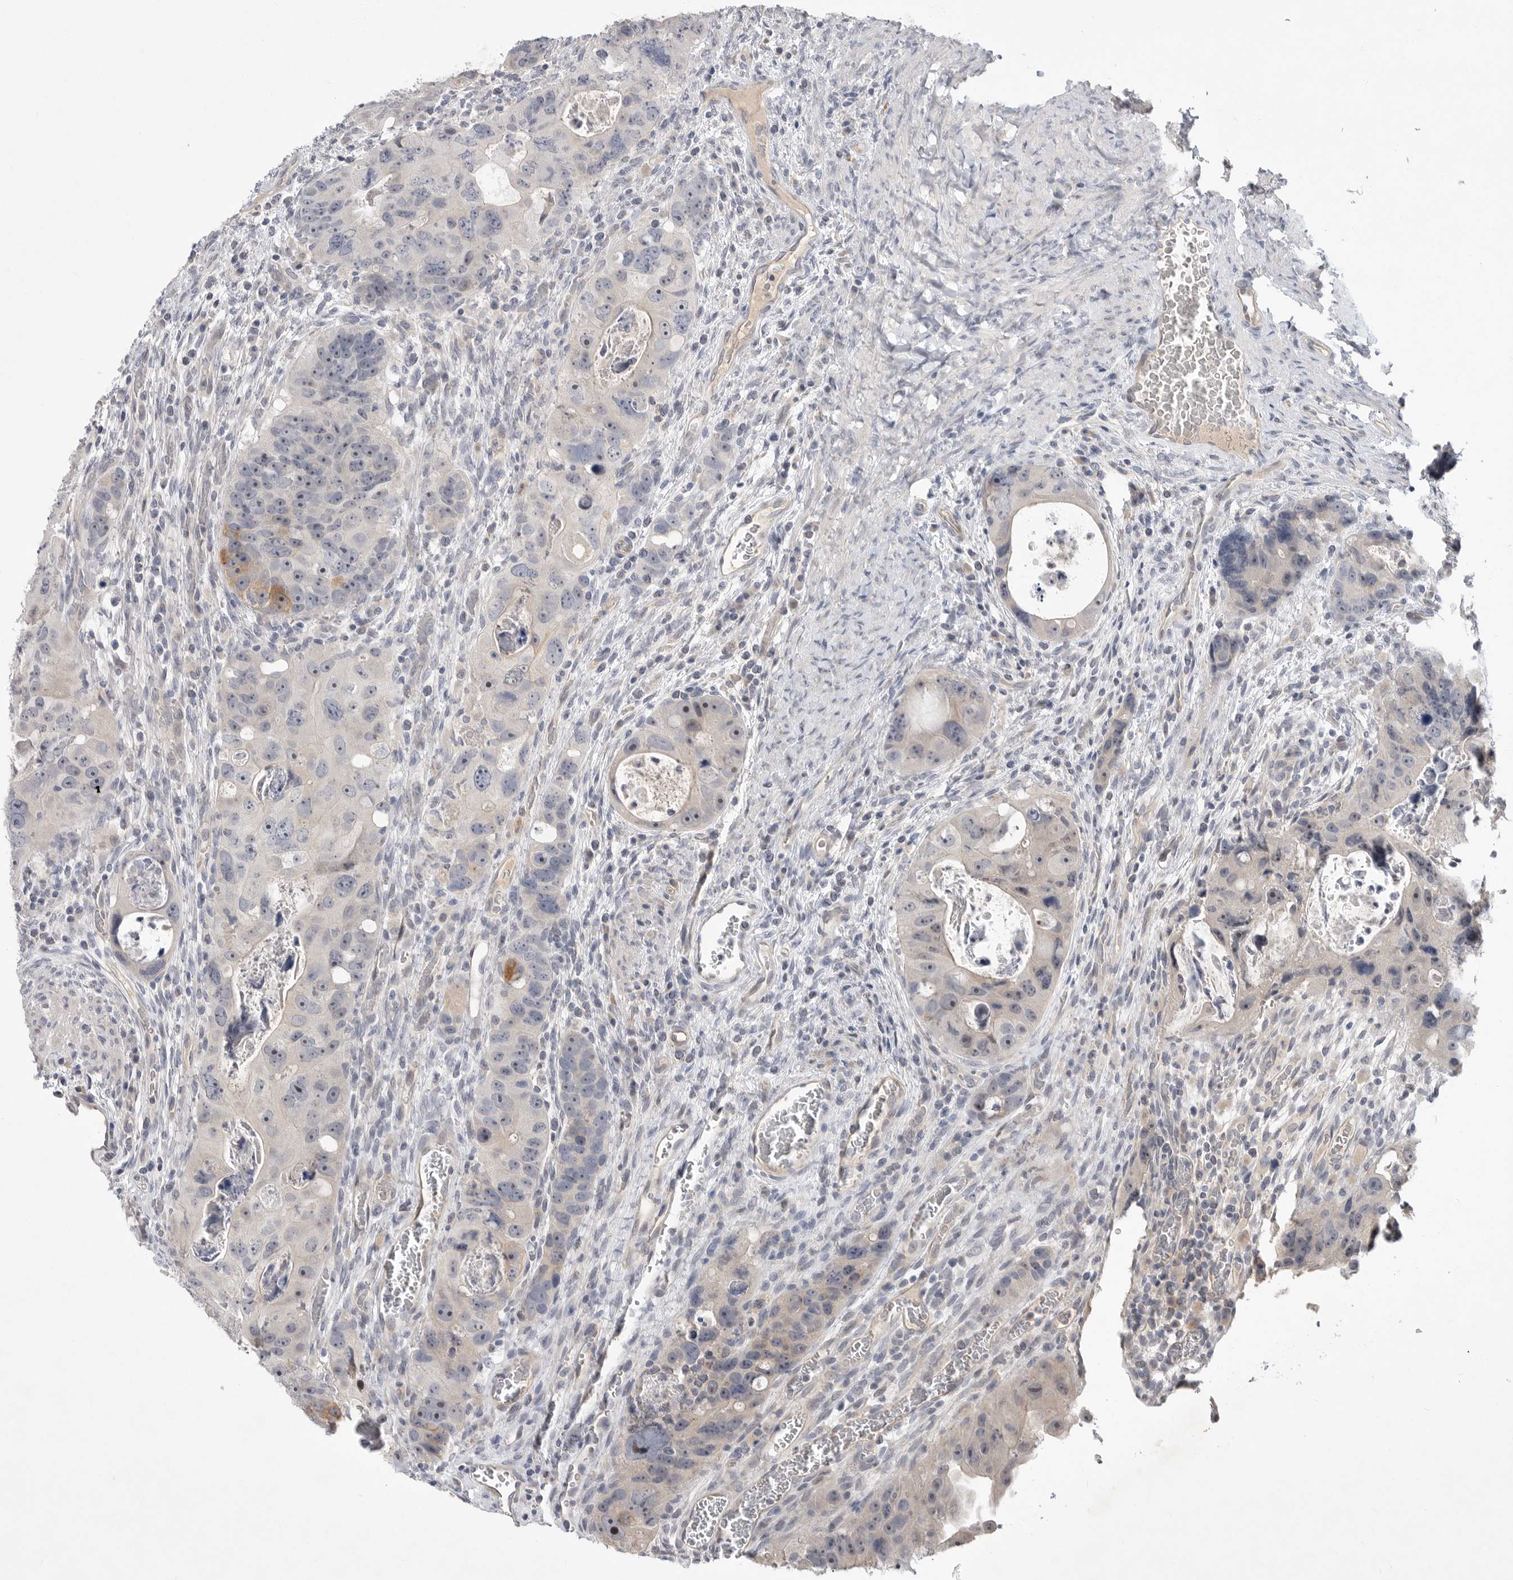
{"staining": {"intensity": "moderate", "quantity": "<25%", "location": "cytoplasmic/membranous"}, "tissue": "colorectal cancer", "cell_type": "Tumor cells", "image_type": "cancer", "snomed": [{"axis": "morphology", "description": "Adenocarcinoma, NOS"}, {"axis": "topography", "description": "Rectum"}], "caption": "Protein staining of colorectal cancer (adenocarcinoma) tissue reveals moderate cytoplasmic/membranous staining in about <25% of tumor cells. (brown staining indicates protein expression, while blue staining denotes nuclei).", "gene": "ITGAD", "patient": {"sex": "male", "age": 59}}